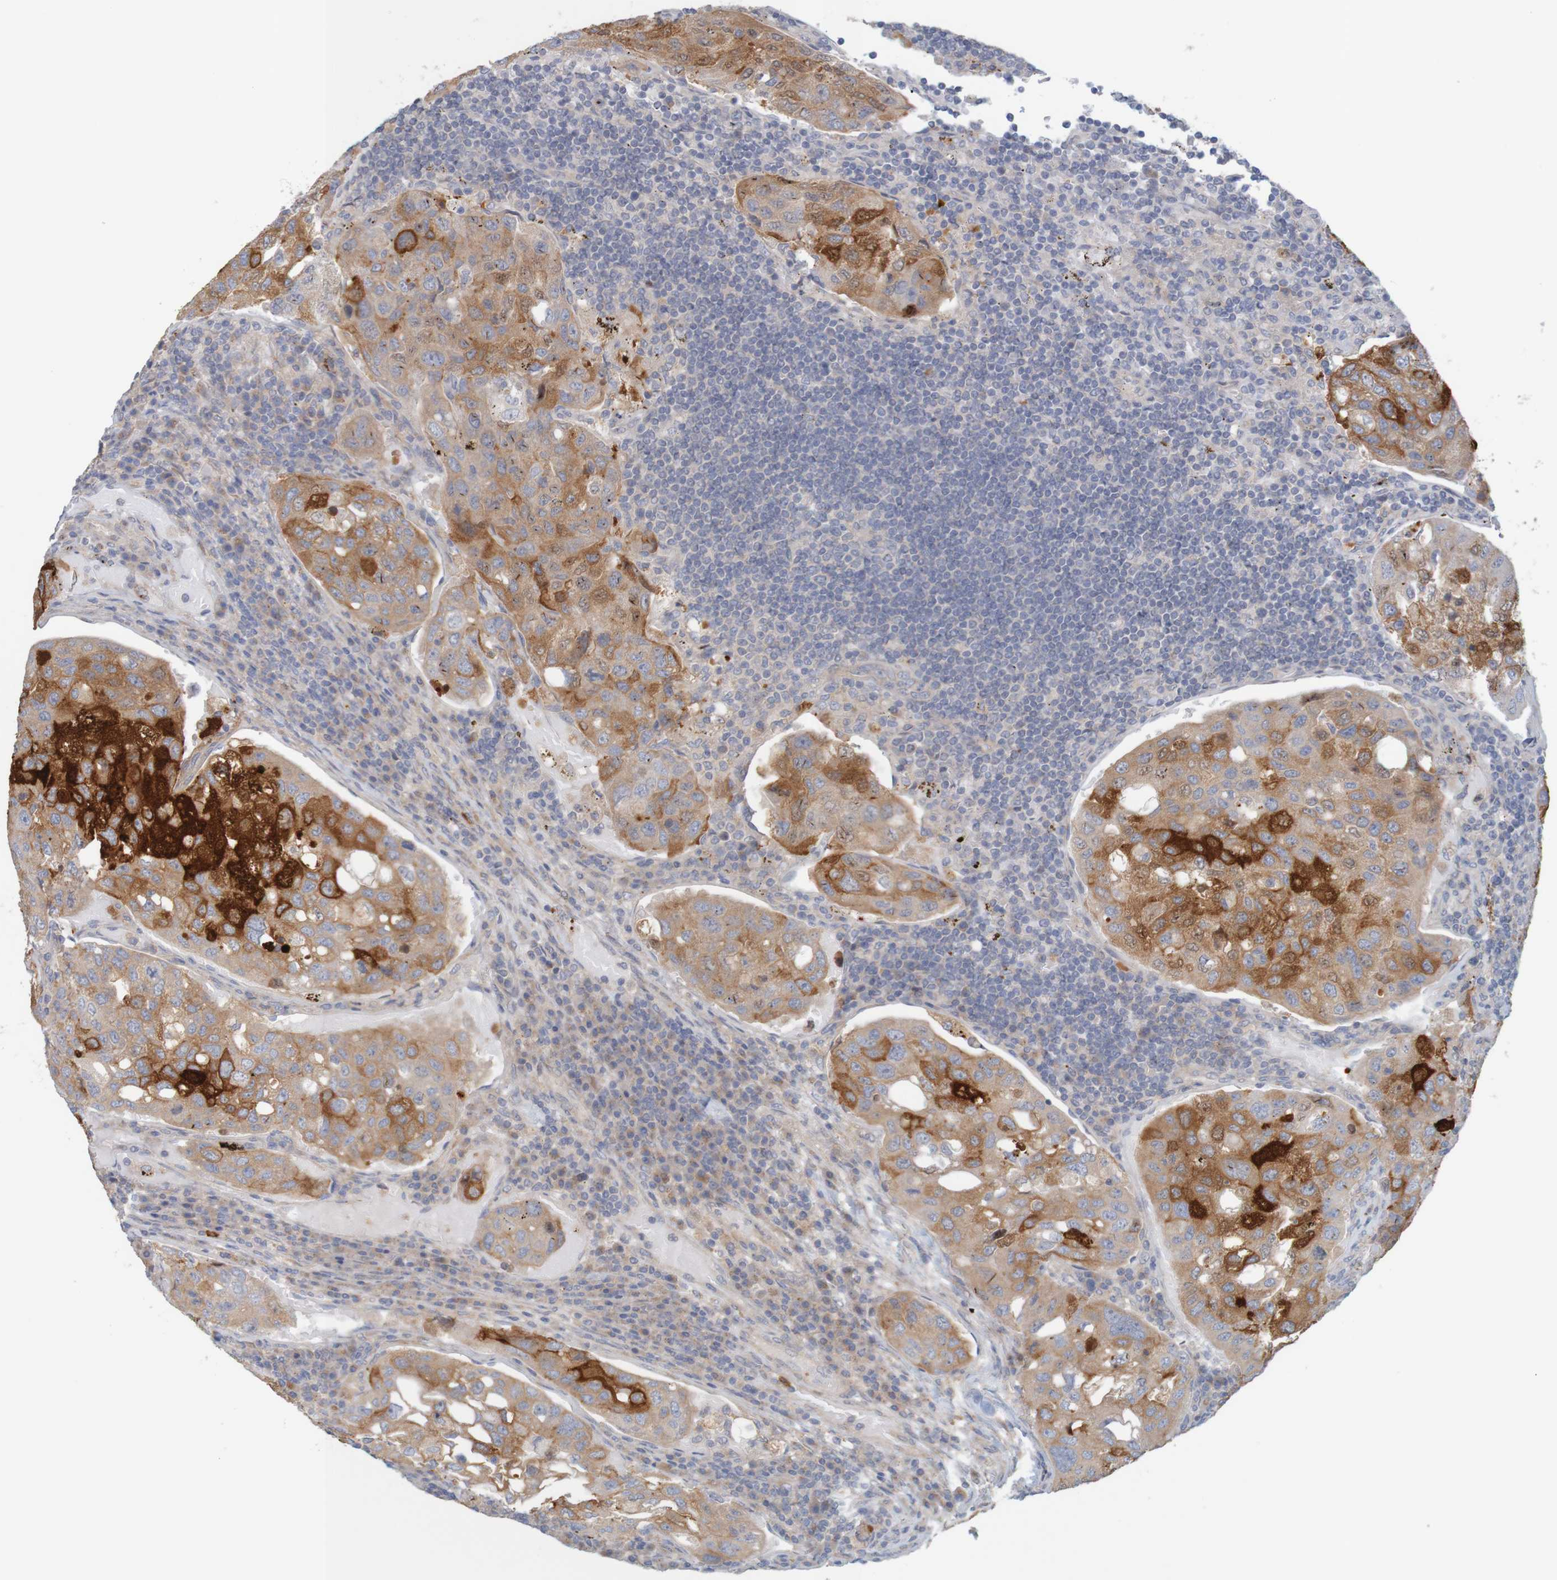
{"staining": {"intensity": "strong", "quantity": "<25%", "location": "cytoplasmic/membranous"}, "tissue": "urothelial cancer", "cell_type": "Tumor cells", "image_type": "cancer", "snomed": [{"axis": "morphology", "description": "Urothelial carcinoma, High grade"}, {"axis": "topography", "description": "Lymph node"}, {"axis": "topography", "description": "Urinary bladder"}], "caption": "Immunohistochemistry of urothelial cancer reveals medium levels of strong cytoplasmic/membranous expression in approximately <25% of tumor cells.", "gene": "KRT23", "patient": {"sex": "male", "age": 51}}